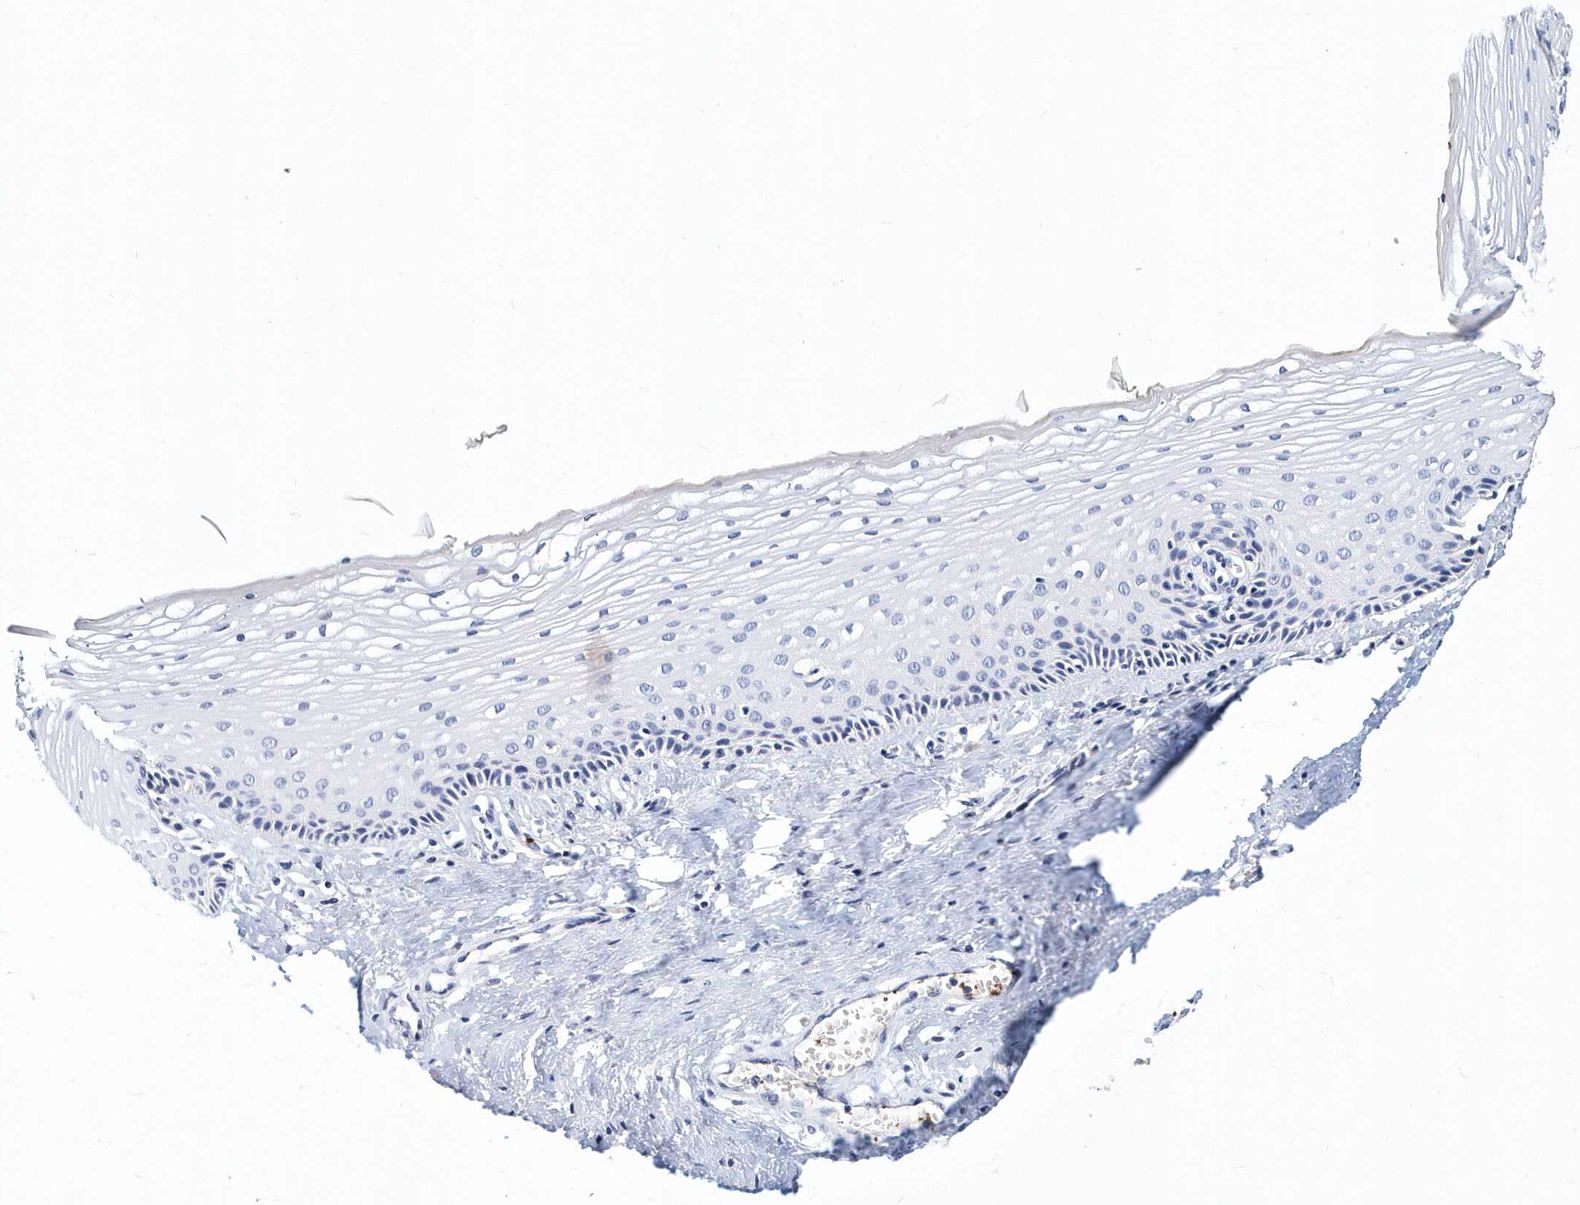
{"staining": {"intensity": "negative", "quantity": "none", "location": "none"}, "tissue": "vagina", "cell_type": "Squamous epithelial cells", "image_type": "normal", "snomed": [{"axis": "morphology", "description": "Normal tissue, NOS"}, {"axis": "topography", "description": "Vagina"}], "caption": "Immunohistochemistry (IHC) micrograph of benign vagina: vagina stained with DAB shows no significant protein expression in squamous epithelial cells.", "gene": "ITGA2B", "patient": {"sex": "female", "age": 46}}